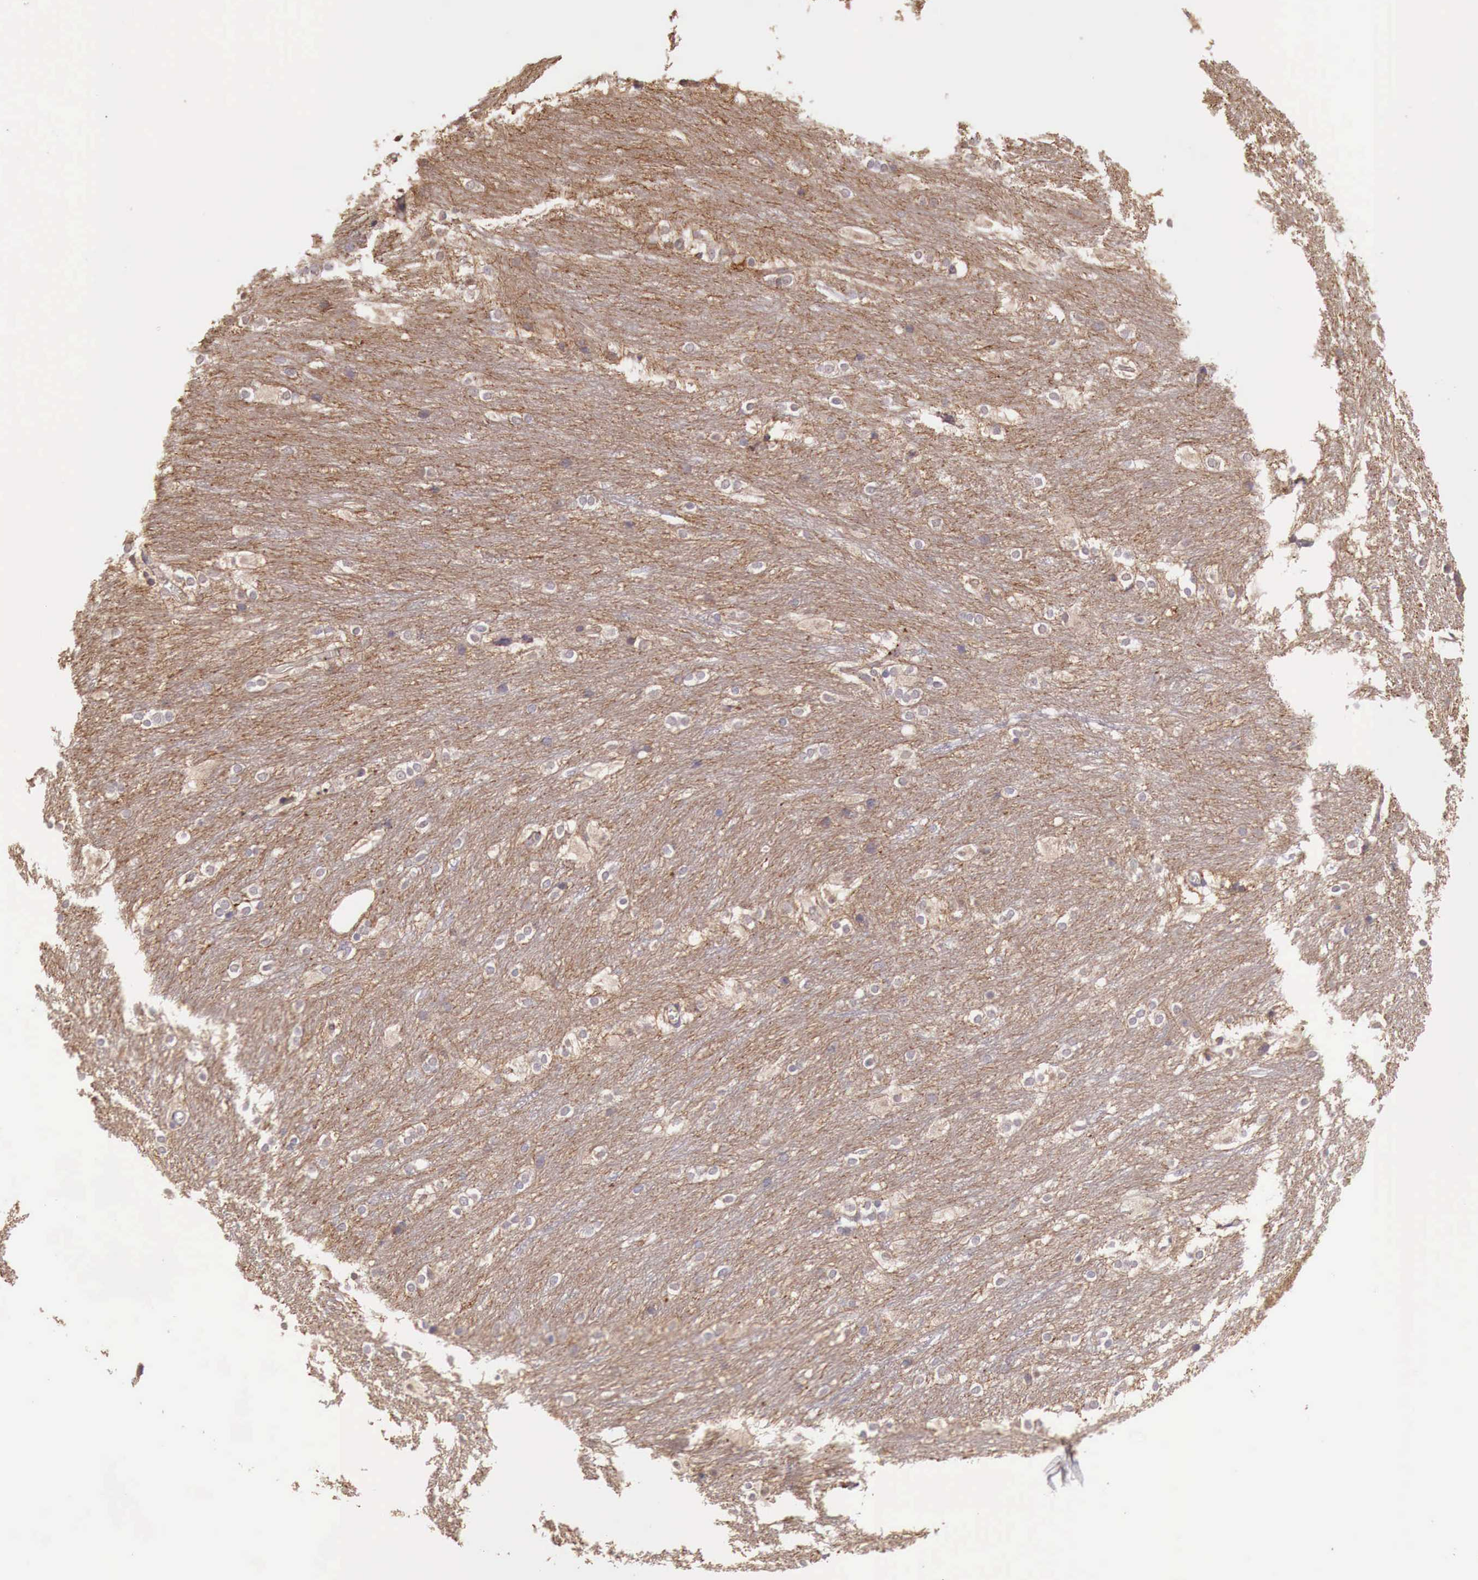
{"staining": {"intensity": "negative", "quantity": "none", "location": "none"}, "tissue": "caudate", "cell_type": "Glial cells", "image_type": "normal", "snomed": [{"axis": "morphology", "description": "Normal tissue, NOS"}, {"axis": "topography", "description": "Lateral ventricle wall"}], "caption": "Image shows no significant protein expression in glial cells of benign caudate.", "gene": "CHRDL1", "patient": {"sex": "female", "age": 19}}